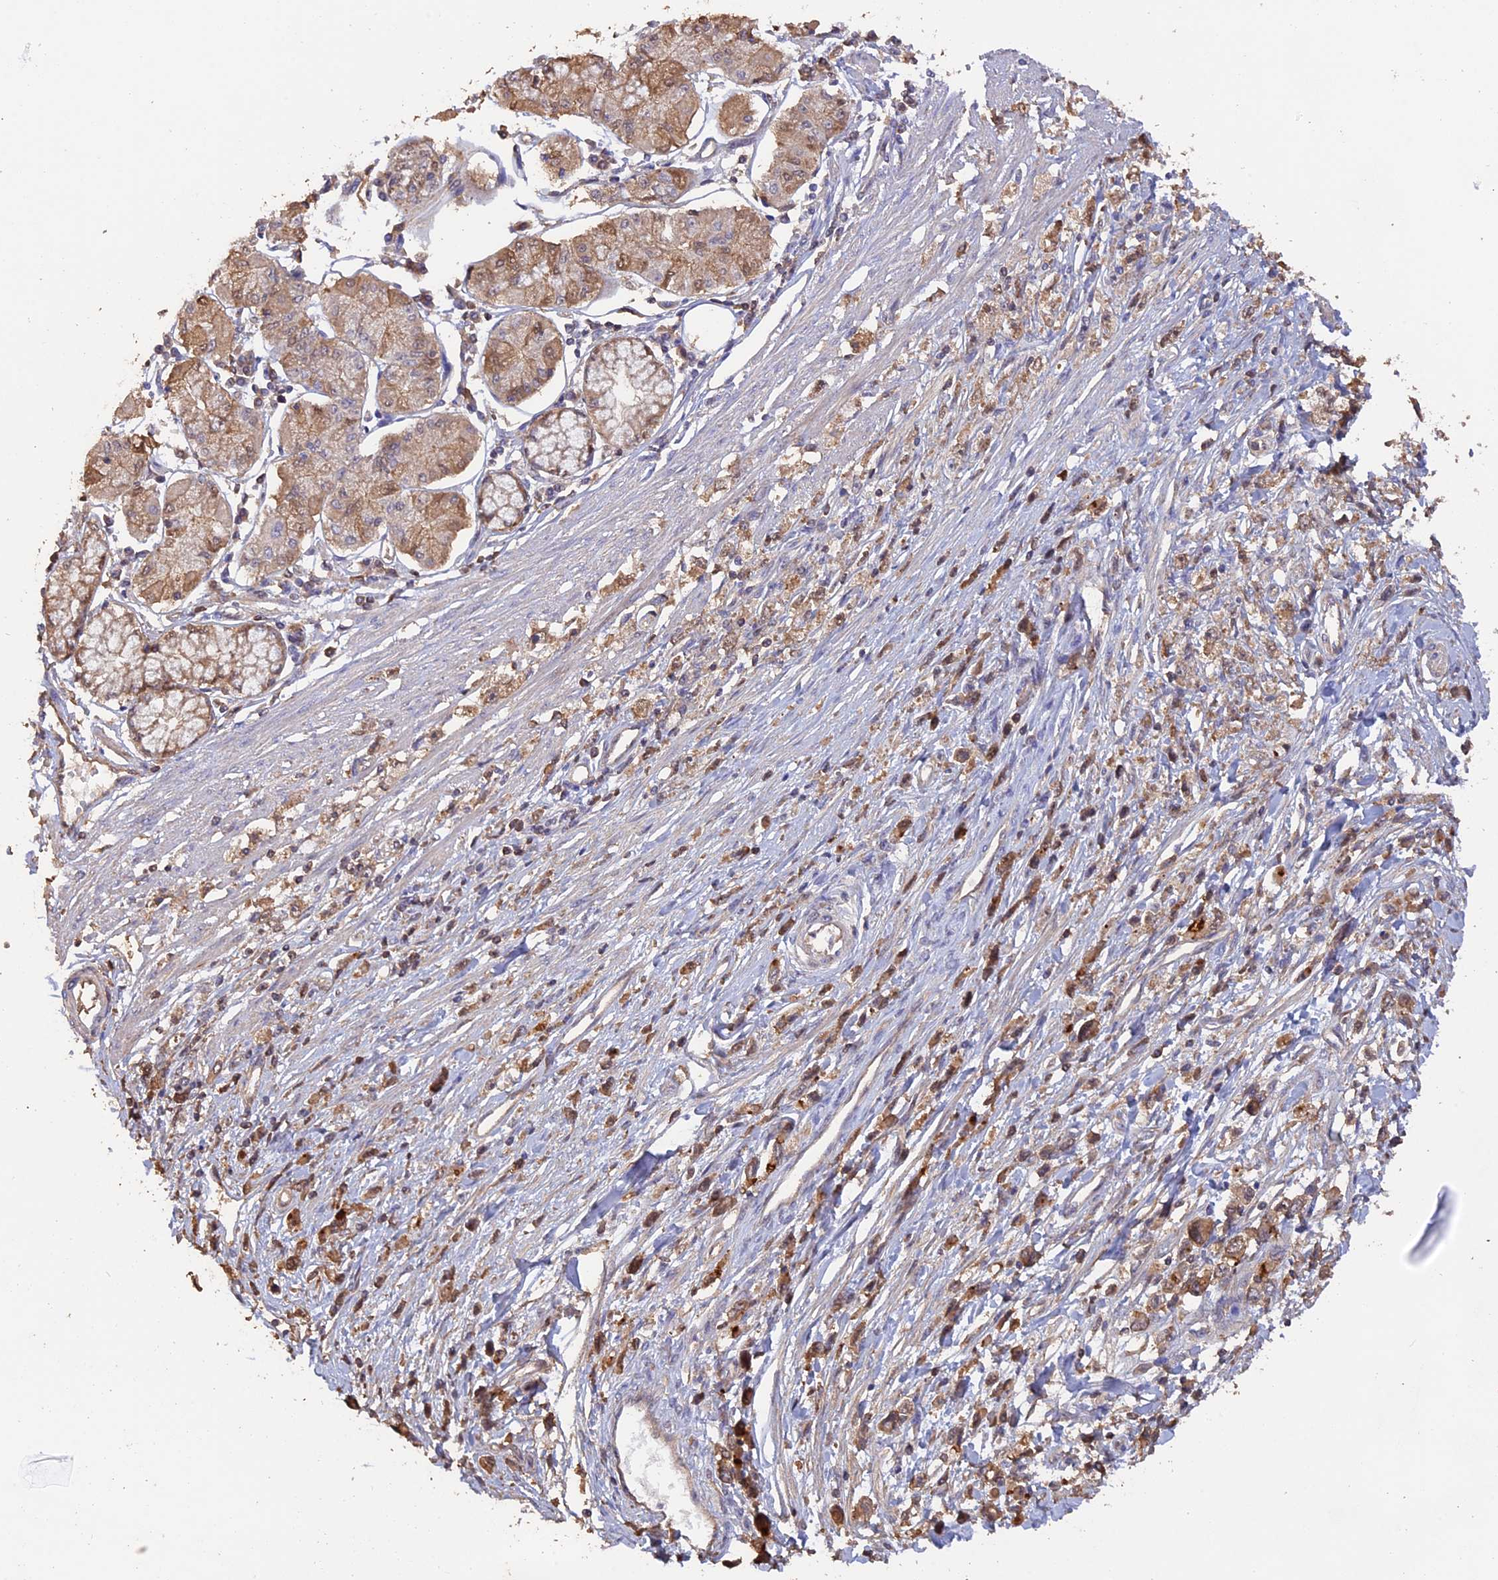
{"staining": {"intensity": "moderate", "quantity": ">75%", "location": "cytoplasmic/membranous"}, "tissue": "stomach cancer", "cell_type": "Tumor cells", "image_type": "cancer", "snomed": [{"axis": "morphology", "description": "Adenocarcinoma, NOS"}, {"axis": "topography", "description": "Stomach"}], "caption": "Moderate cytoplasmic/membranous staining for a protein is seen in approximately >75% of tumor cells of adenocarcinoma (stomach) using immunohistochemistry (IHC).", "gene": "RASAL1", "patient": {"sex": "female", "age": 59}}